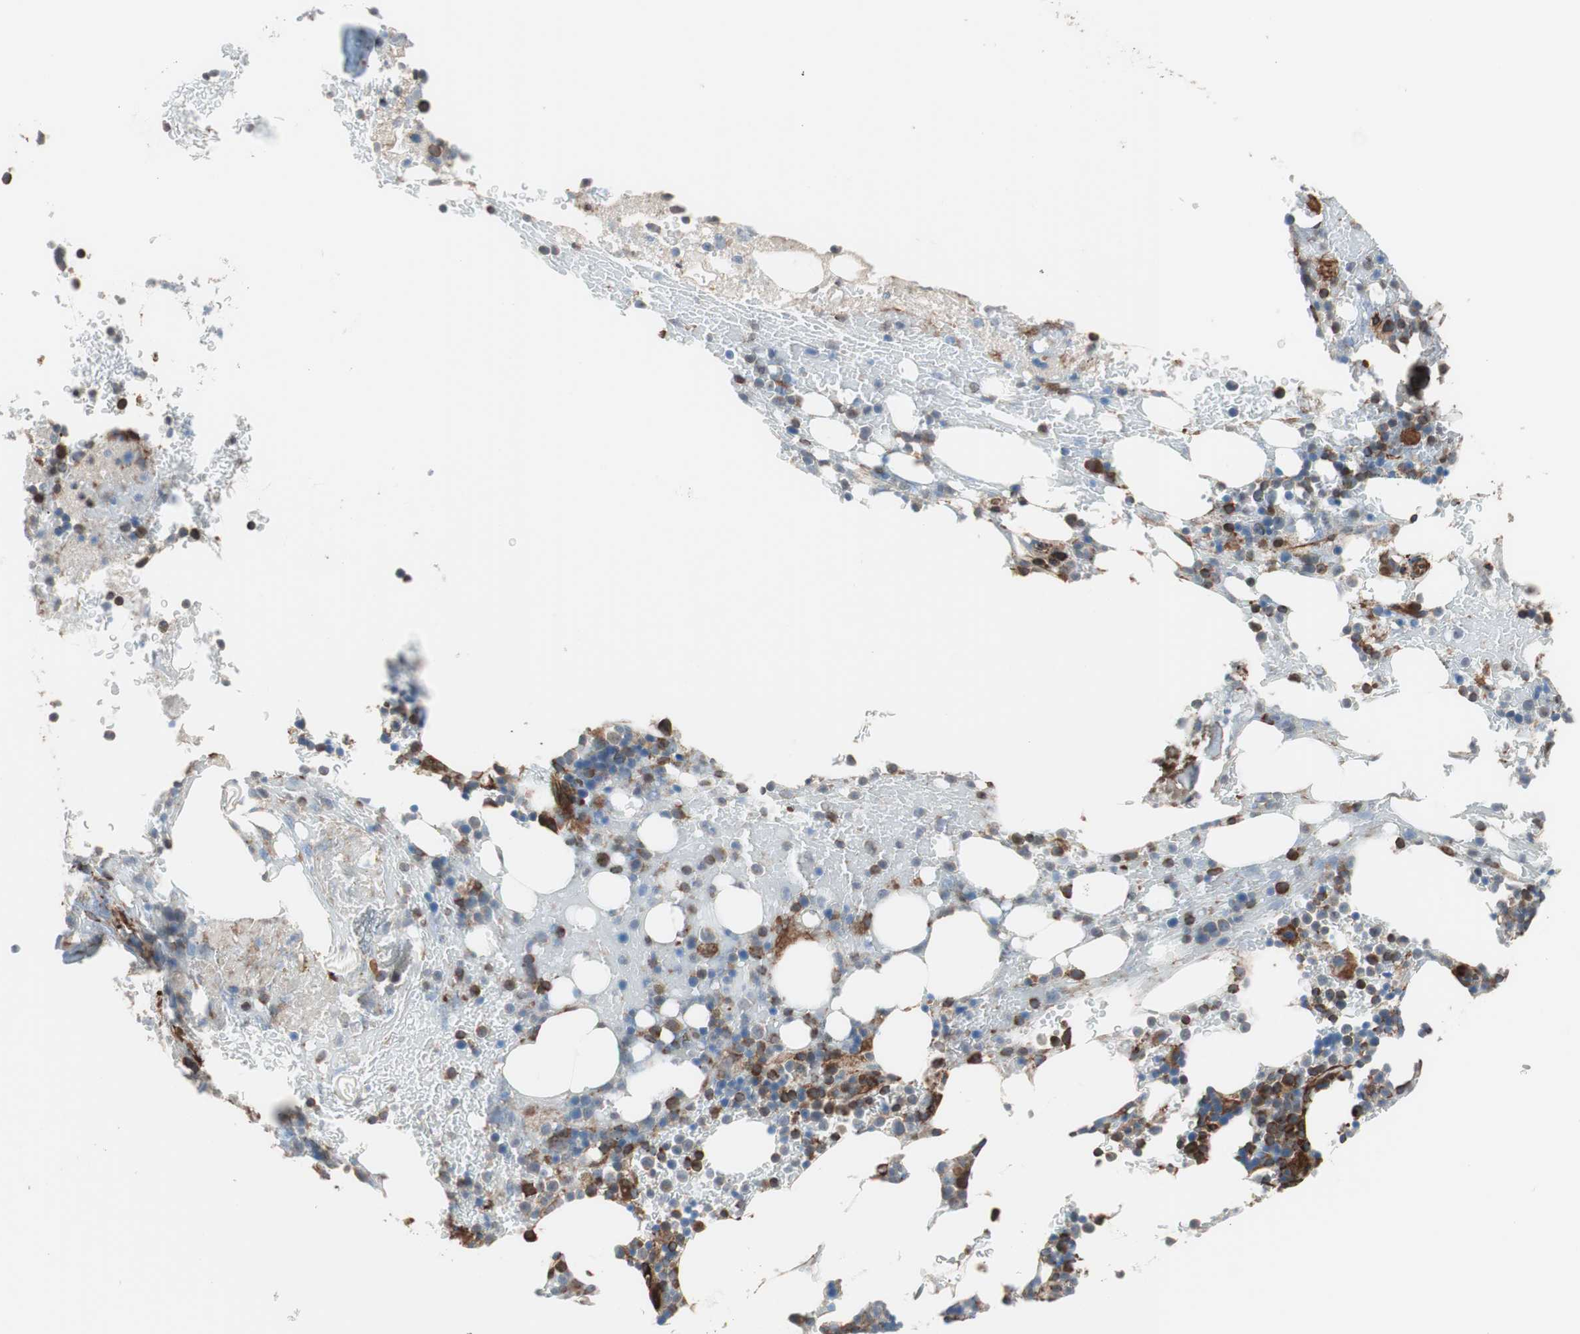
{"staining": {"intensity": "strong", "quantity": "25%-75%", "location": "cytoplasmic/membranous"}, "tissue": "bone marrow", "cell_type": "Hematopoietic cells", "image_type": "normal", "snomed": [{"axis": "morphology", "description": "Normal tissue, NOS"}, {"axis": "topography", "description": "Bone marrow"}], "caption": "Immunohistochemical staining of normal bone marrow displays strong cytoplasmic/membranous protein positivity in about 25%-75% of hematopoietic cells. The protein is shown in brown color, while the nuclei are stained blue.", "gene": "GPSM2", "patient": {"sex": "female", "age": 73}}